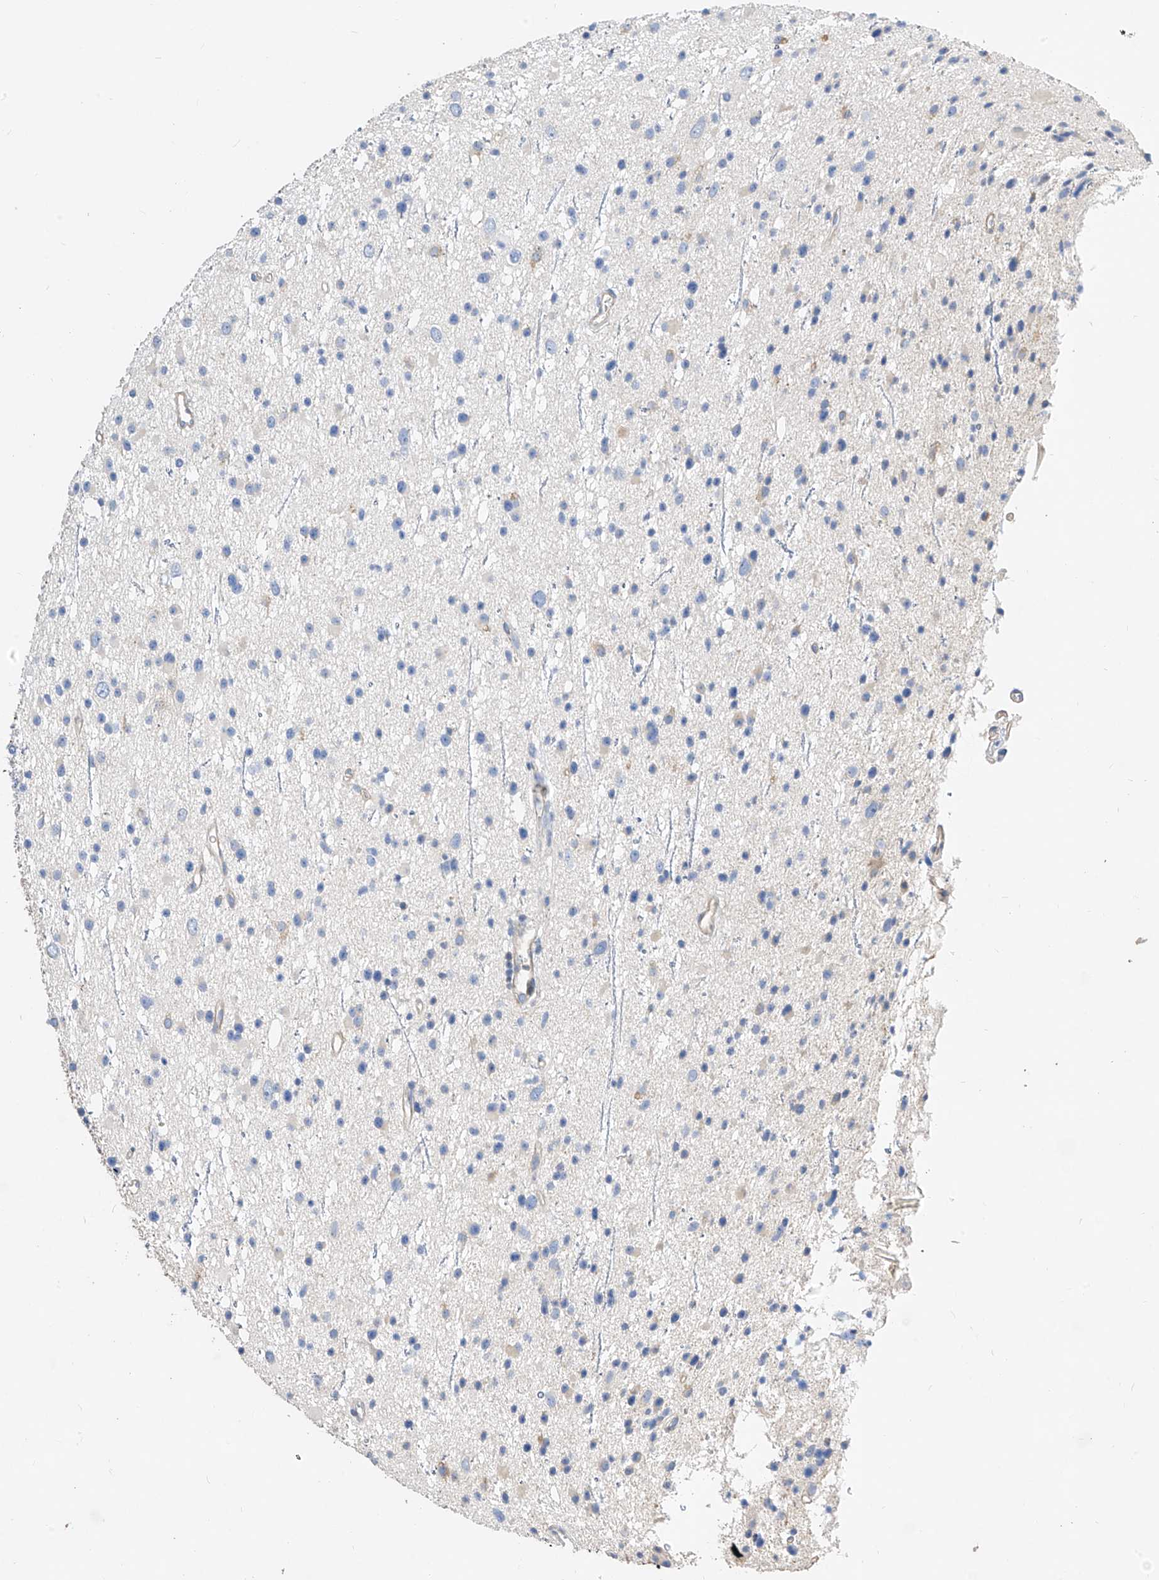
{"staining": {"intensity": "negative", "quantity": "none", "location": "none"}, "tissue": "glioma", "cell_type": "Tumor cells", "image_type": "cancer", "snomed": [{"axis": "morphology", "description": "Glioma, malignant, Low grade"}, {"axis": "topography", "description": "Cerebral cortex"}], "caption": "This image is of low-grade glioma (malignant) stained with IHC to label a protein in brown with the nuclei are counter-stained blue. There is no staining in tumor cells.", "gene": "SCGB2A1", "patient": {"sex": "female", "age": 39}}